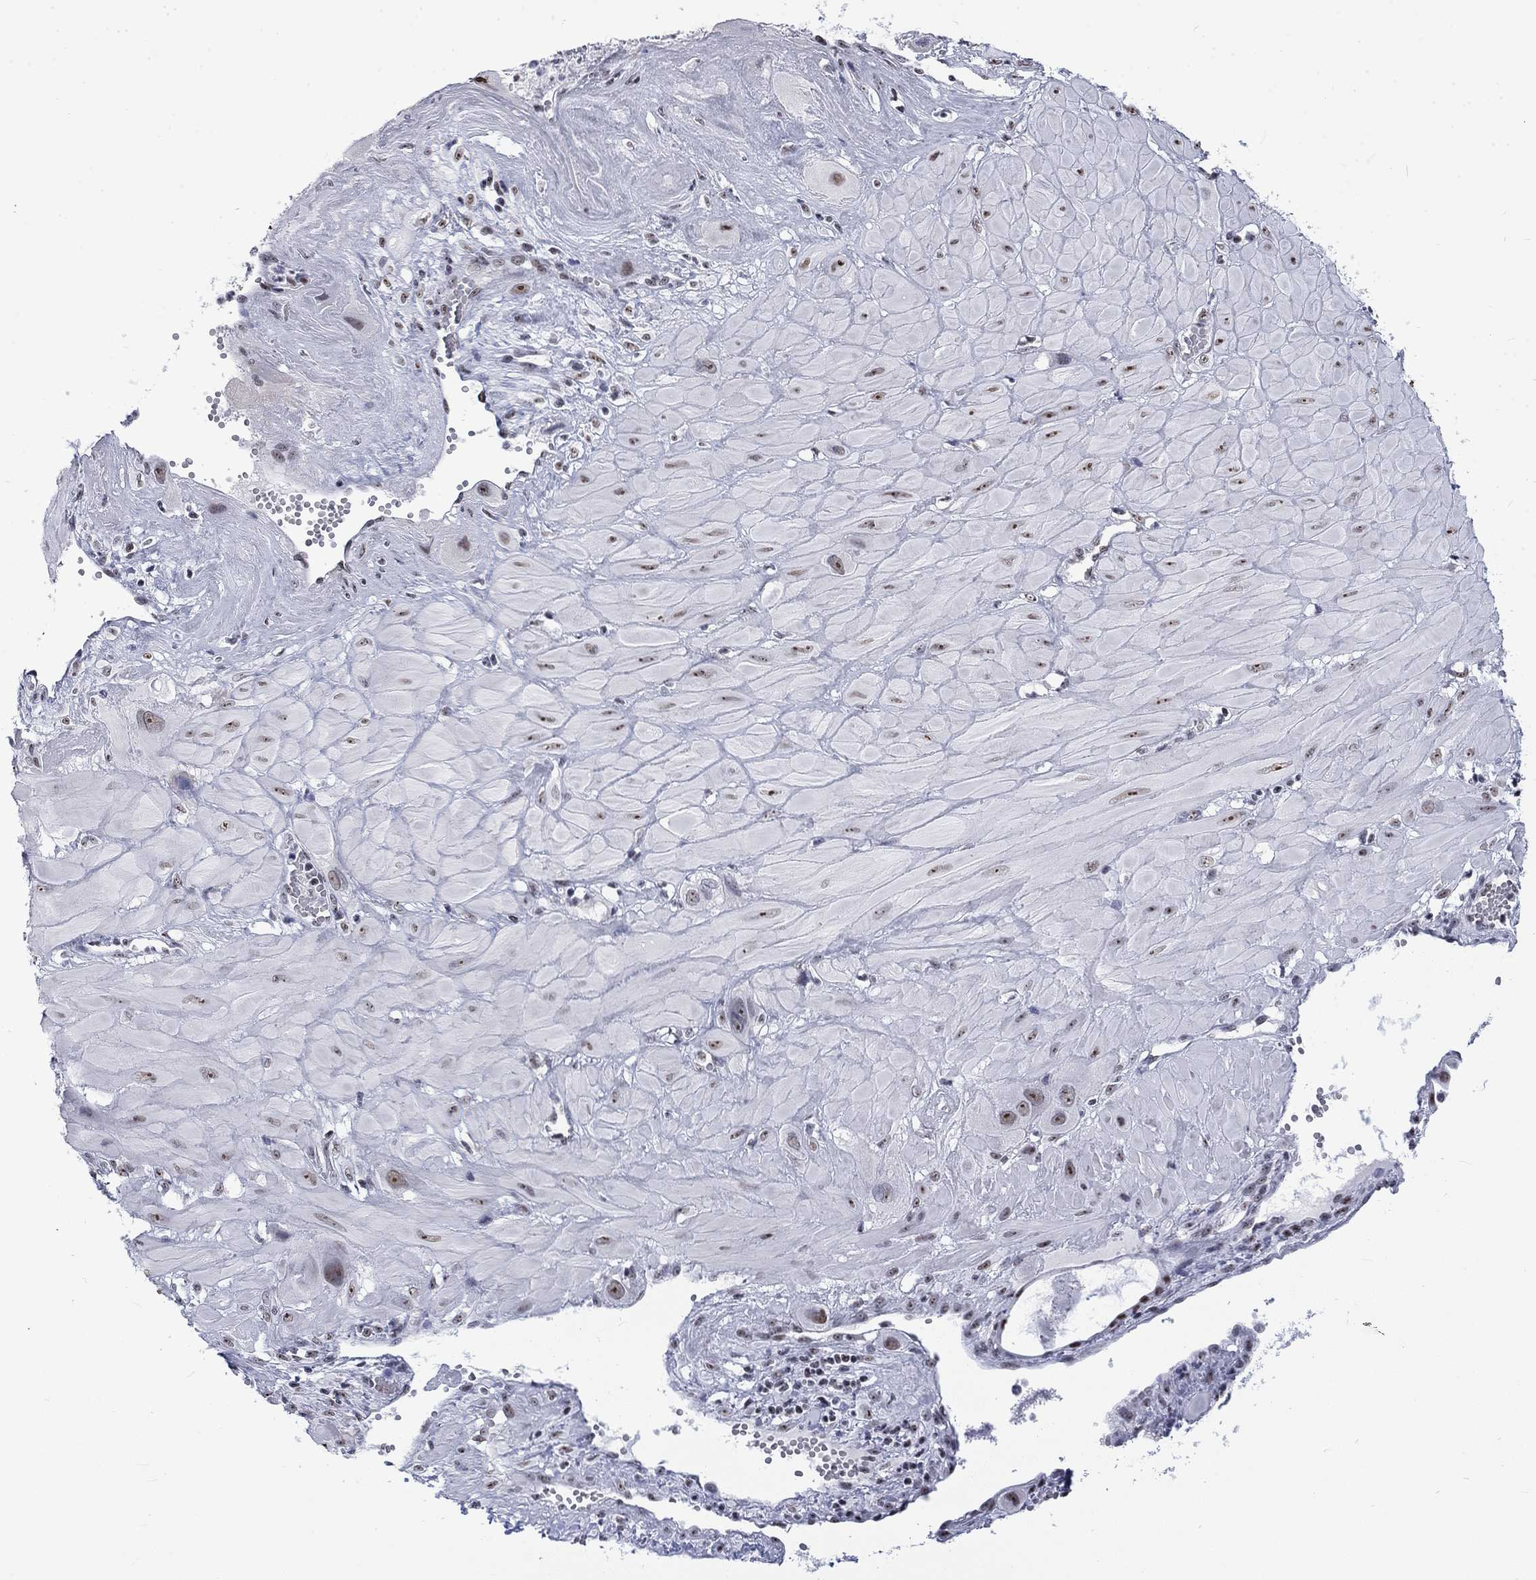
{"staining": {"intensity": "weak", "quantity": "<25%", "location": "nuclear"}, "tissue": "cervical cancer", "cell_type": "Tumor cells", "image_type": "cancer", "snomed": [{"axis": "morphology", "description": "Squamous cell carcinoma, NOS"}, {"axis": "topography", "description": "Cervix"}], "caption": "This histopathology image is of cervical cancer (squamous cell carcinoma) stained with IHC to label a protein in brown with the nuclei are counter-stained blue. There is no positivity in tumor cells. (Brightfield microscopy of DAB IHC at high magnification).", "gene": "CSRNP3", "patient": {"sex": "female", "age": 34}}